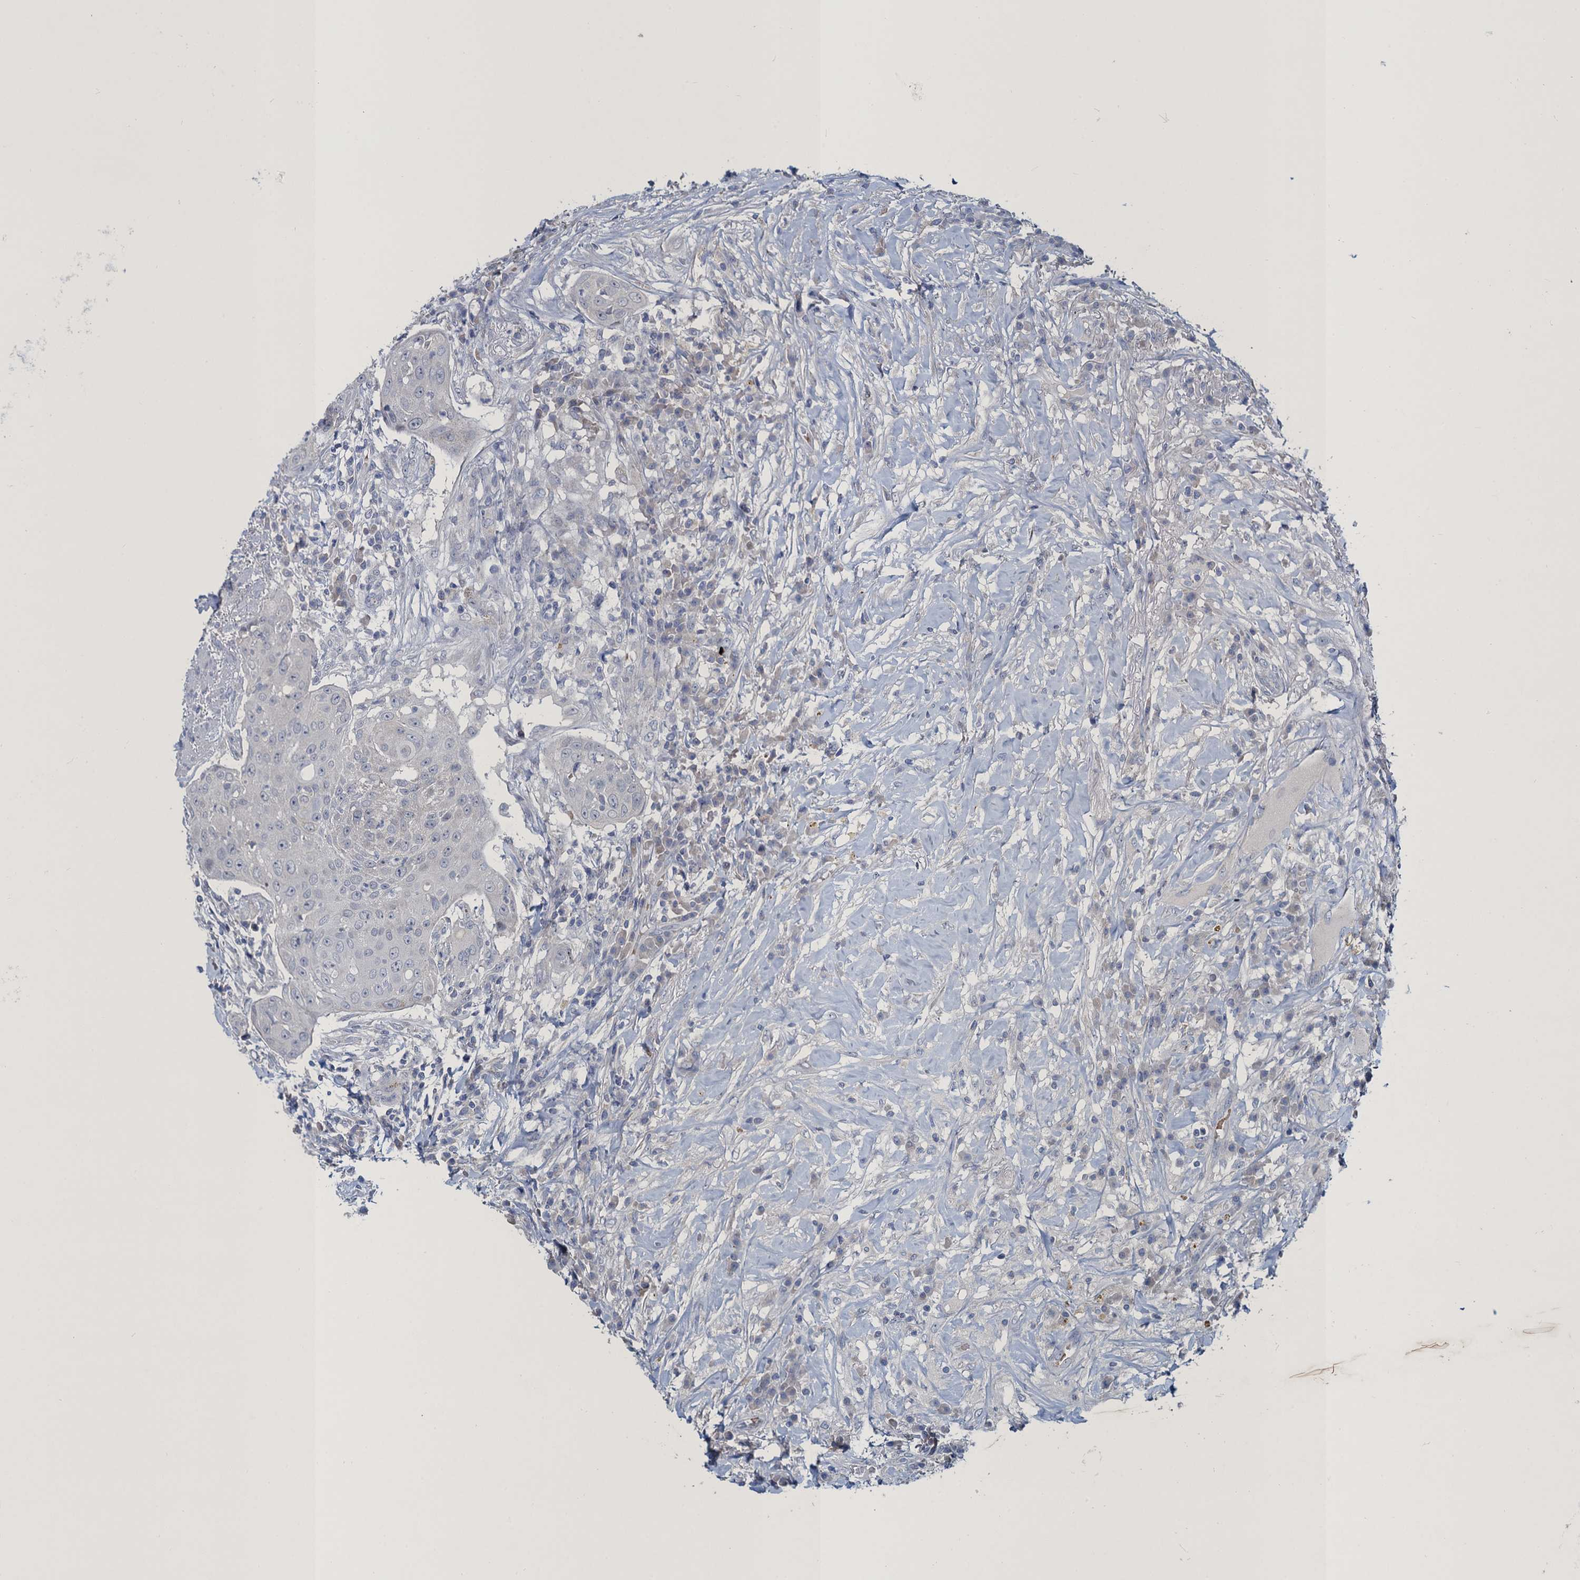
{"staining": {"intensity": "negative", "quantity": "none", "location": "none"}, "tissue": "urothelial cancer", "cell_type": "Tumor cells", "image_type": "cancer", "snomed": [{"axis": "morphology", "description": "Urothelial carcinoma, High grade"}, {"axis": "topography", "description": "Urinary bladder"}], "caption": "An image of urothelial cancer stained for a protein demonstrates no brown staining in tumor cells.", "gene": "ATOSA", "patient": {"sex": "female", "age": 63}}